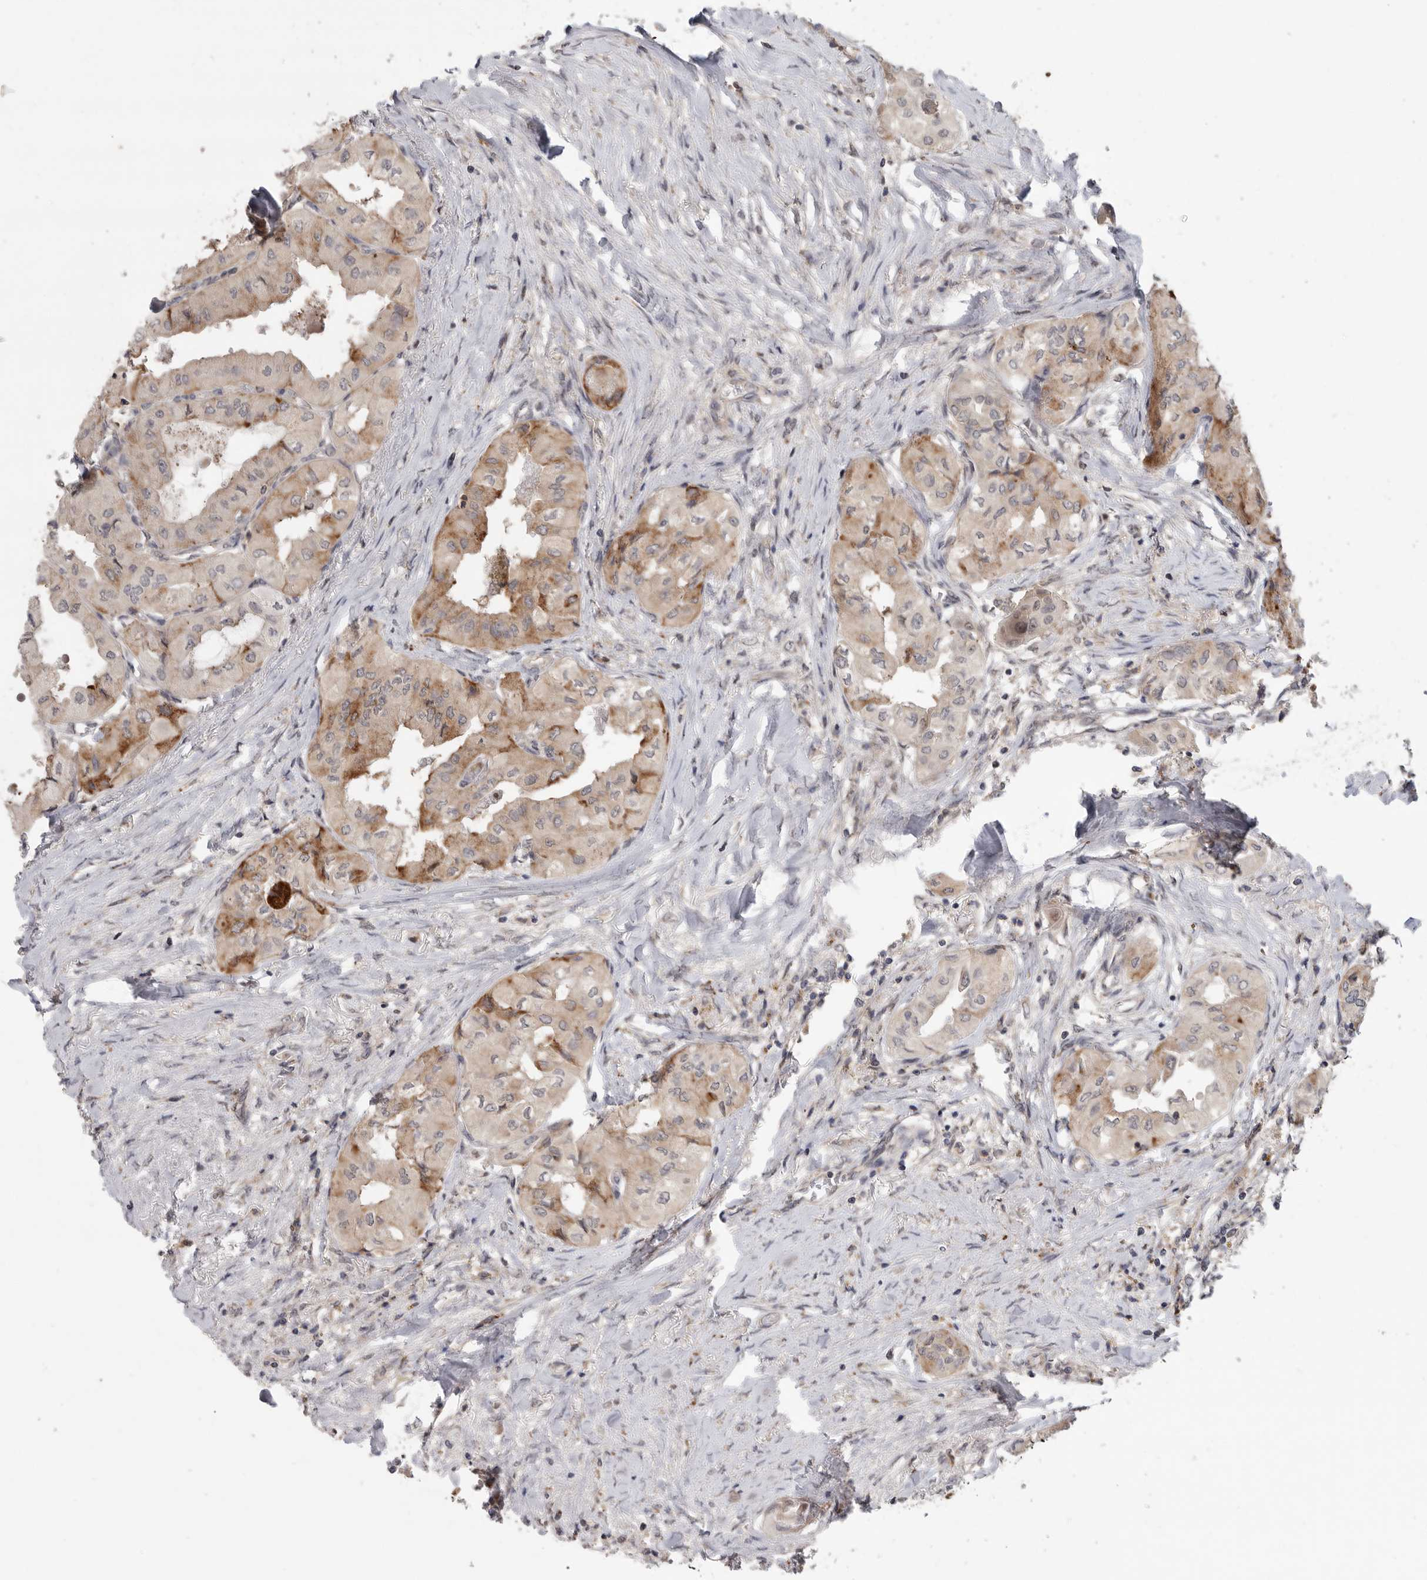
{"staining": {"intensity": "weak", "quantity": ">75%", "location": "cytoplasmic/membranous"}, "tissue": "thyroid cancer", "cell_type": "Tumor cells", "image_type": "cancer", "snomed": [{"axis": "morphology", "description": "Papillary adenocarcinoma, NOS"}, {"axis": "topography", "description": "Thyroid gland"}], "caption": "The immunohistochemical stain shows weak cytoplasmic/membranous expression in tumor cells of papillary adenocarcinoma (thyroid) tissue.", "gene": "KLK5", "patient": {"sex": "female", "age": 59}}